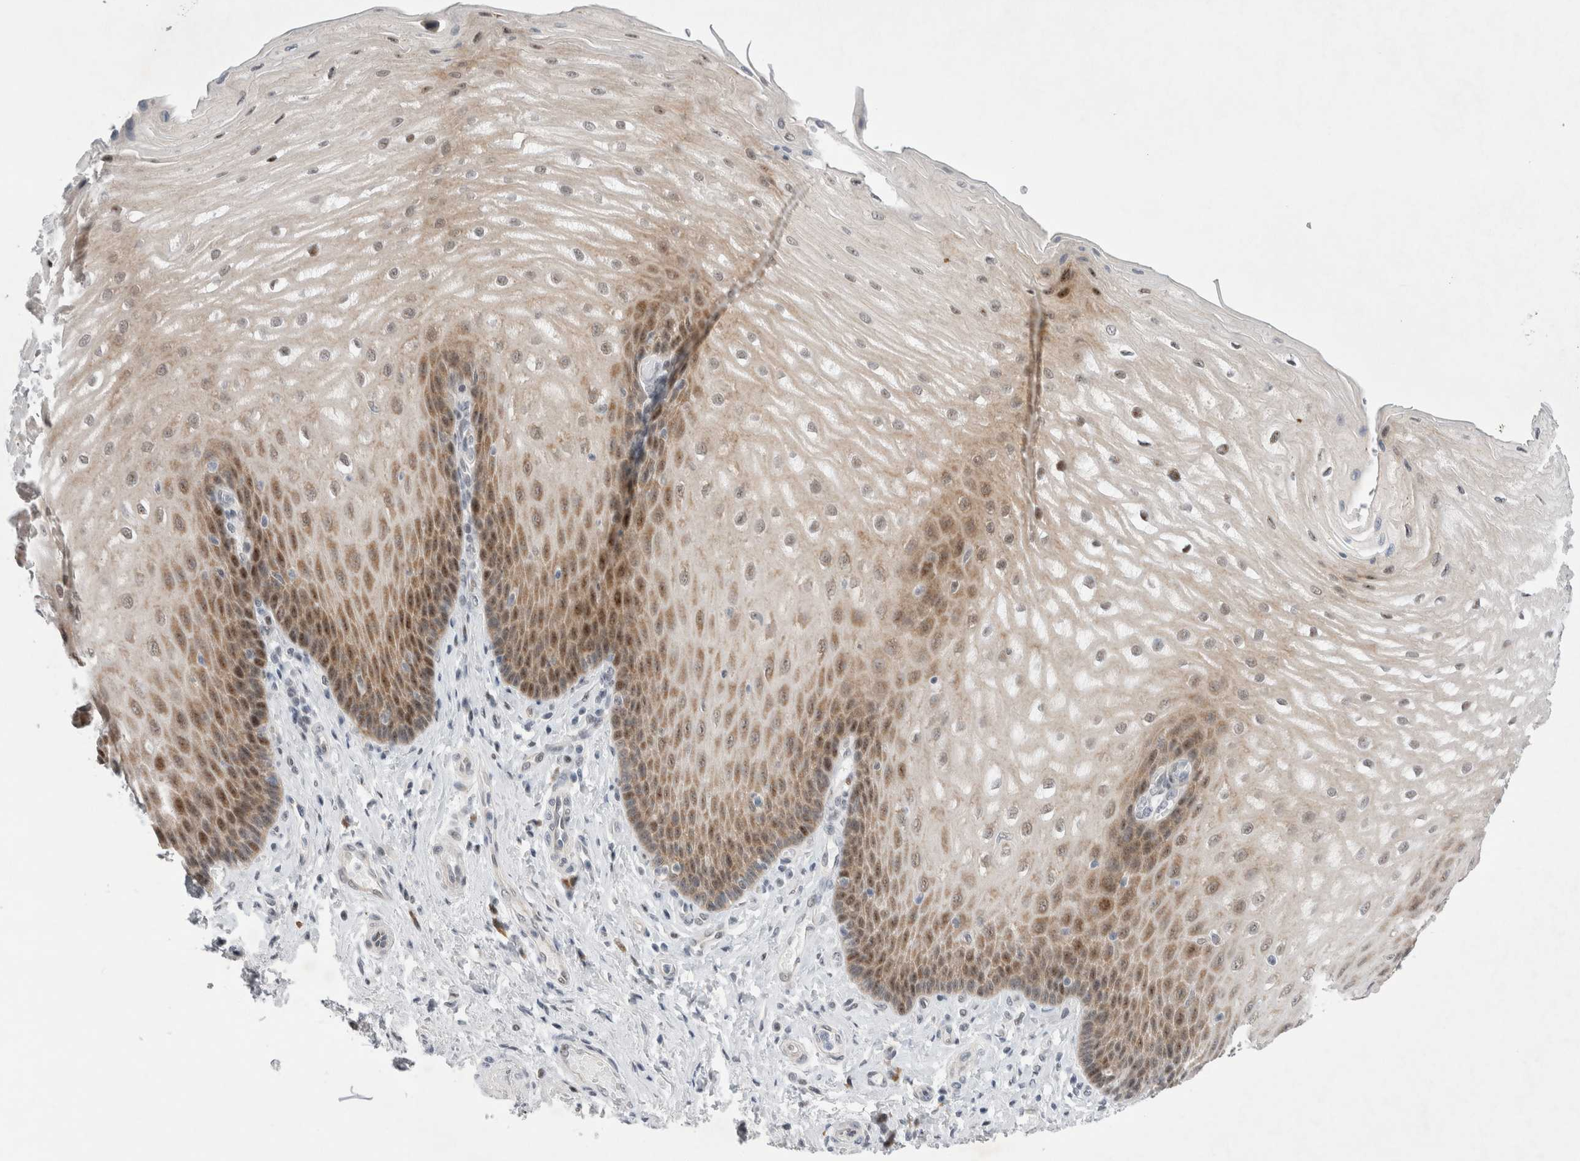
{"staining": {"intensity": "moderate", "quantity": ">75%", "location": "cytoplasmic/membranous,nuclear"}, "tissue": "esophagus", "cell_type": "Squamous epithelial cells", "image_type": "normal", "snomed": [{"axis": "morphology", "description": "Normal tissue, NOS"}, {"axis": "topography", "description": "Esophagus"}], "caption": "A brown stain labels moderate cytoplasmic/membranous,nuclear expression of a protein in squamous epithelial cells of normal human esophagus. The protein of interest is stained brown, and the nuclei are stained in blue (DAB (3,3'-diaminobenzidine) IHC with brightfield microscopy, high magnification).", "gene": "WIPF2", "patient": {"sex": "male", "age": 54}}